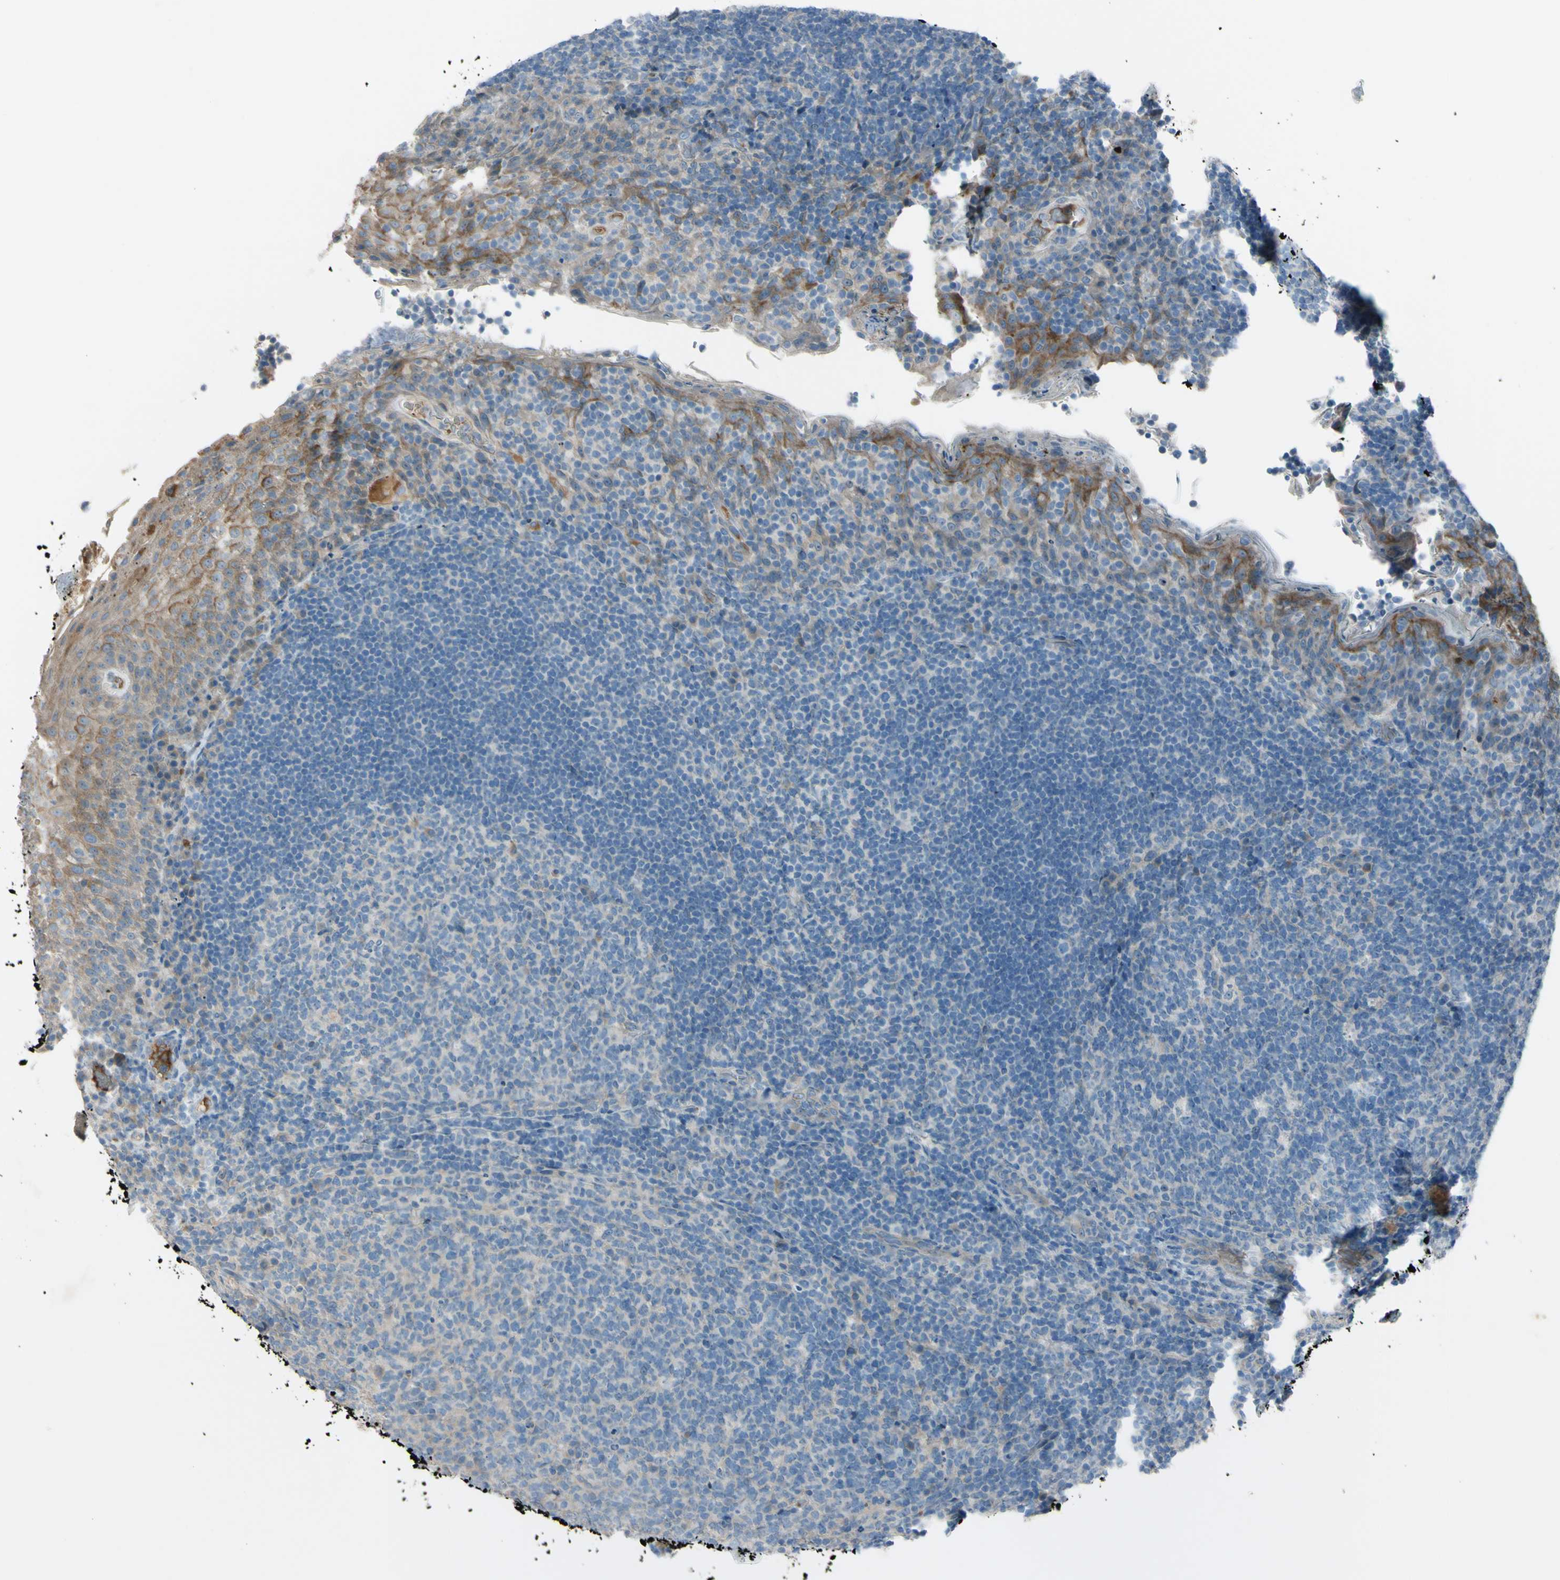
{"staining": {"intensity": "weak", "quantity": "<25%", "location": "cytoplasmic/membranous"}, "tissue": "tonsil", "cell_type": "Germinal center cells", "image_type": "normal", "snomed": [{"axis": "morphology", "description": "Normal tissue, NOS"}, {"axis": "topography", "description": "Tonsil"}], "caption": "Immunohistochemical staining of benign tonsil displays no significant expression in germinal center cells. (Stains: DAB (3,3'-diaminobenzidine) immunohistochemistry with hematoxylin counter stain, Microscopy: brightfield microscopy at high magnification).", "gene": "ATRN", "patient": {"sex": "male", "age": 17}}